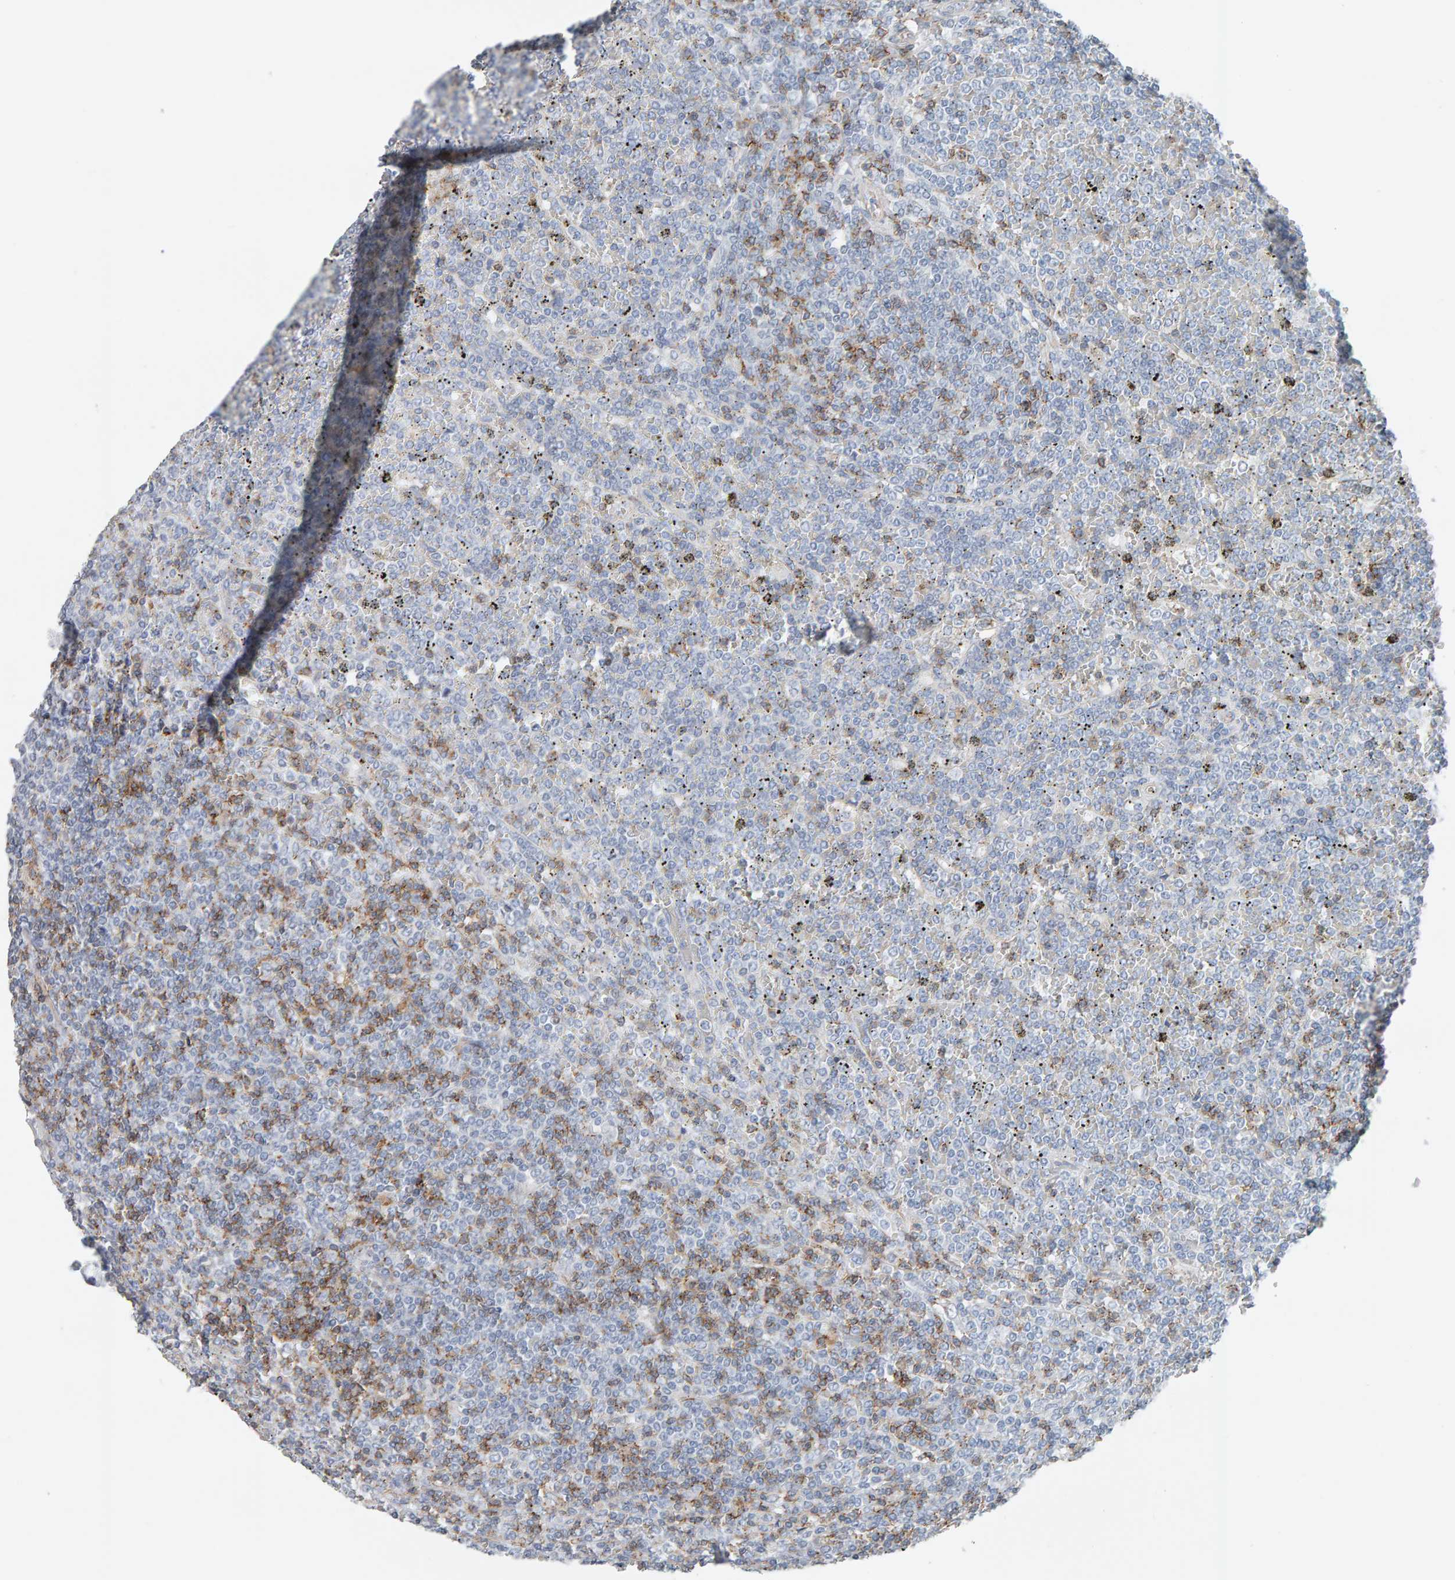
{"staining": {"intensity": "moderate", "quantity": "<25%", "location": "cytoplasmic/membranous"}, "tissue": "lymphoma", "cell_type": "Tumor cells", "image_type": "cancer", "snomed": [{"axis": "morphology", "description": "Malignant lymphoma, non-Hodgkin's type, Low grade"}, {"axis": "topography", "description": "Spleen"}], "caption": "An image of human lymphoma stained for a protein demonstrates moderate cytoplasmic/membranous brown staining in tumor cells.", "gene": "FYN", "patient": {"sex": "female", "age": 19}}